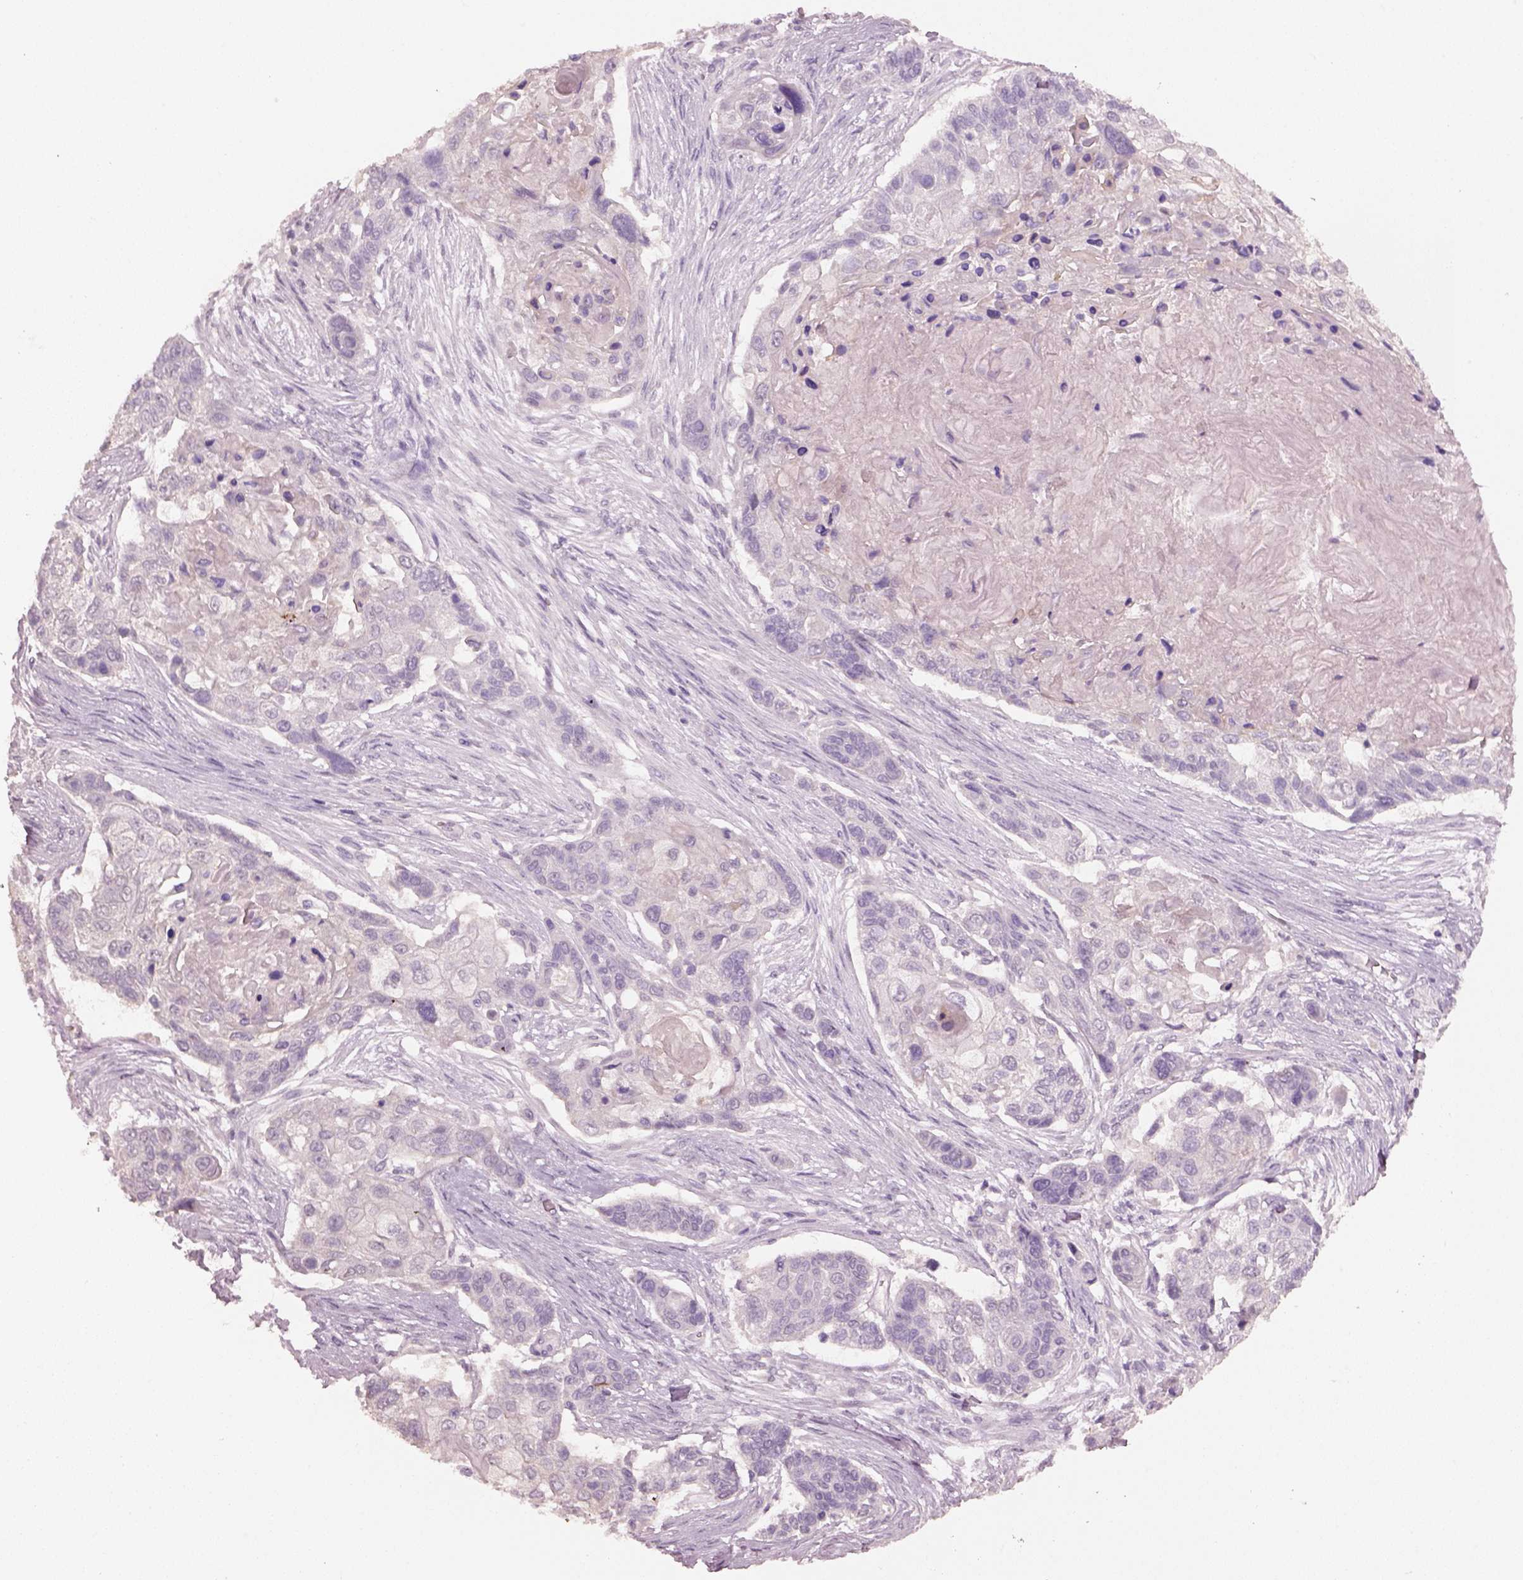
{"staining": {"intensity": "negative", "quantity": "none", "location": "none"}, "tissue": "lung cancer", "cell_type": "Tumor cells", "image_type": "cancer", "snomed": [{"axis": "morphology", "description": "Squamous cell carcinoma, NOS"}, {"axis": "topography", "description": "Lung"}], "caption": "A micrograph of human lung squamous cell carcinoma is negative for staining in tumor cells. (Brightfield microscopy of DAB immunohistochemistry at high magnification).", "gene": "KCNIP3", "patient": {"sex": "male", "age": 69}}